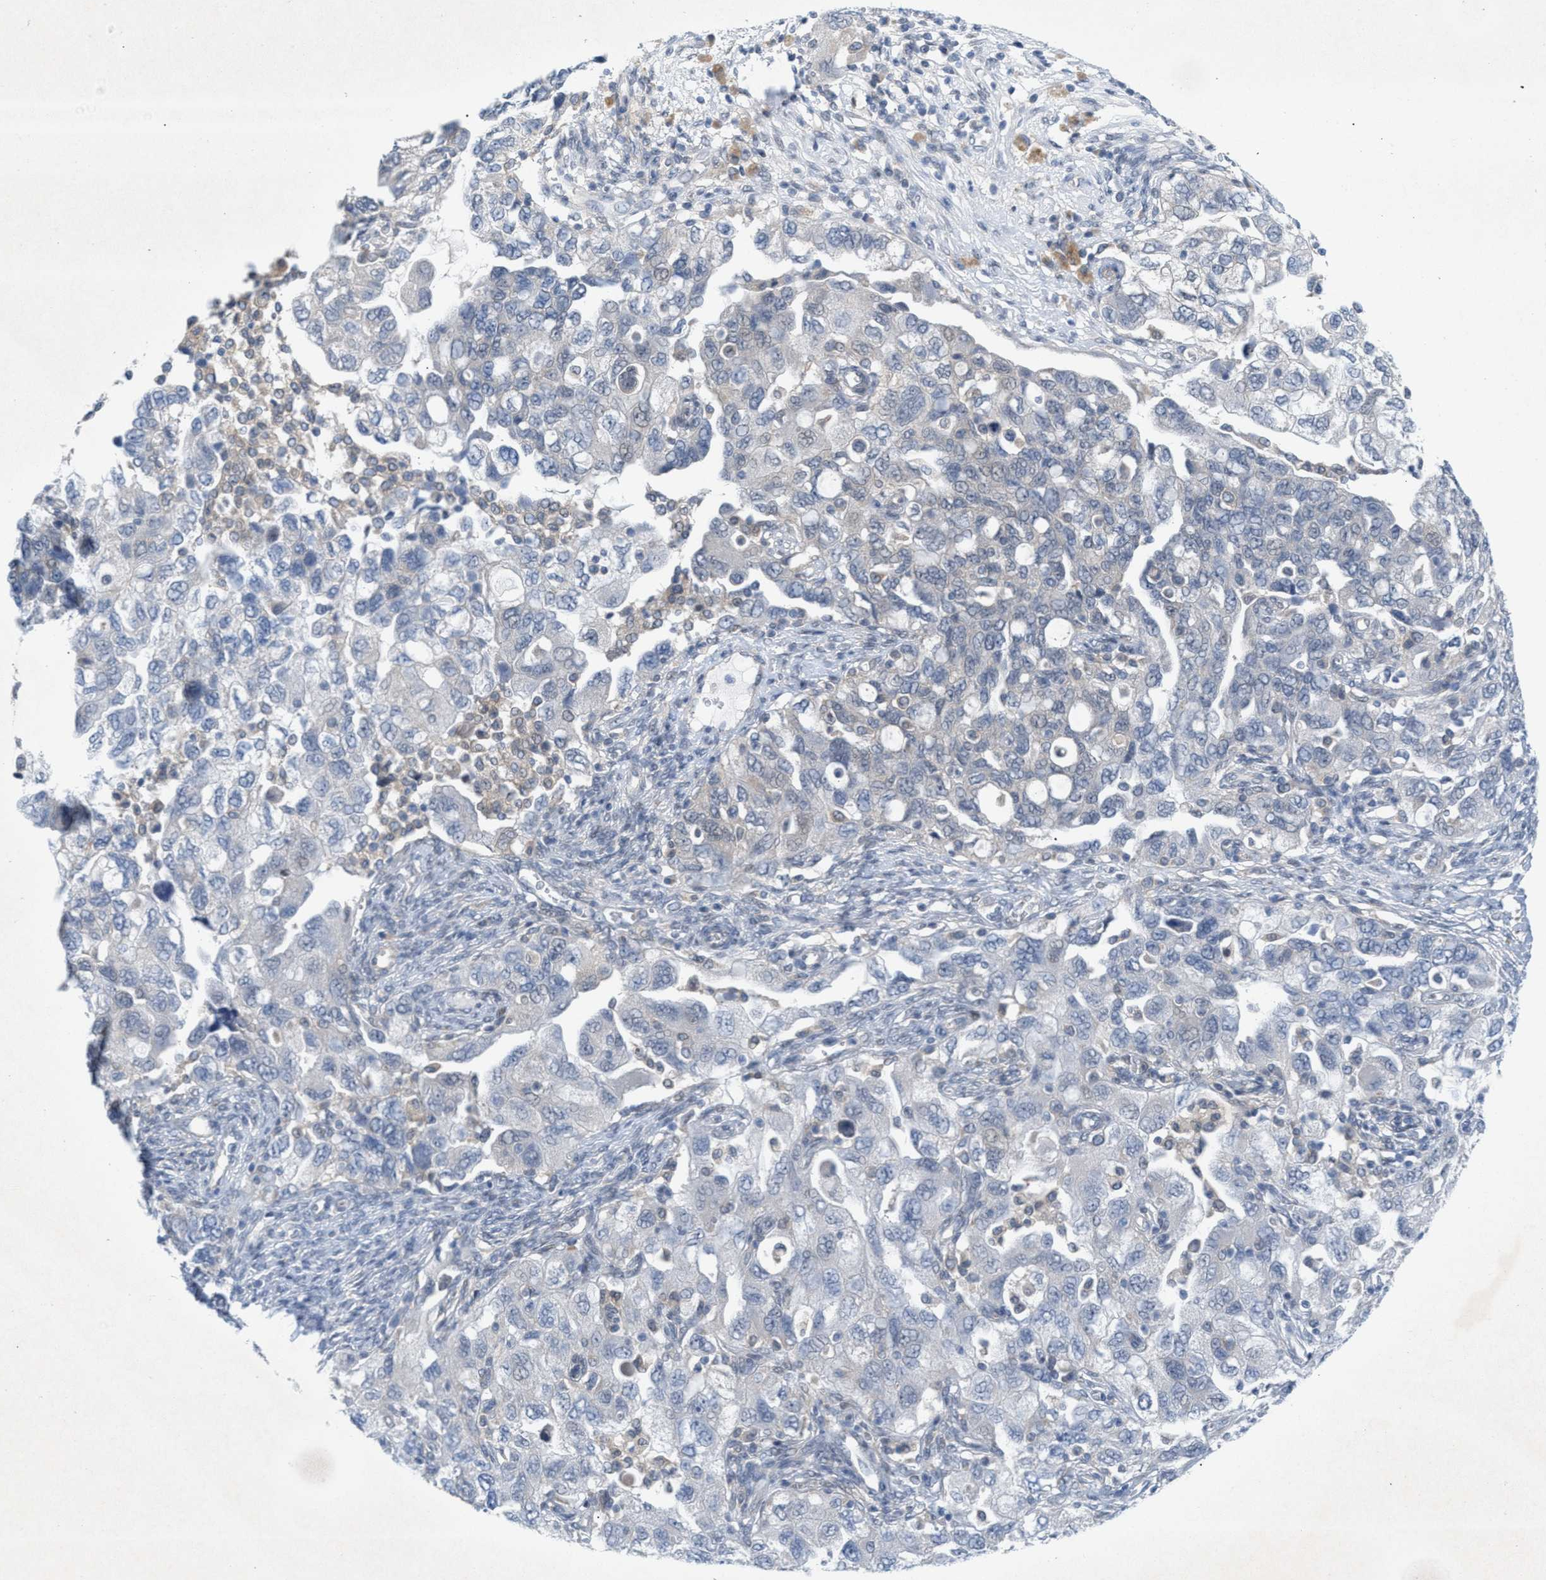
{"staining": {"intensity": "negative", "quantity": "none", "location": "none"}, "tissue": "ovarian cancer", "cell_type": "Tumor cells", "image_type": "cancer", "snomed": [{"axis": "morphology", "description": "Carcinoma, NOS"}, {"axis": "morphology", "description": "Cystadenocarcinoma, serous, NOS"}, {"axis": "topography", "description": "Ovary"}], "caption": "Immunohistochemistry (IHC) of ovarian carcinoma reveals no staining in tumor cells.", "gene": "WIPI2", "patient": {"sex": "female", "age": 69}}